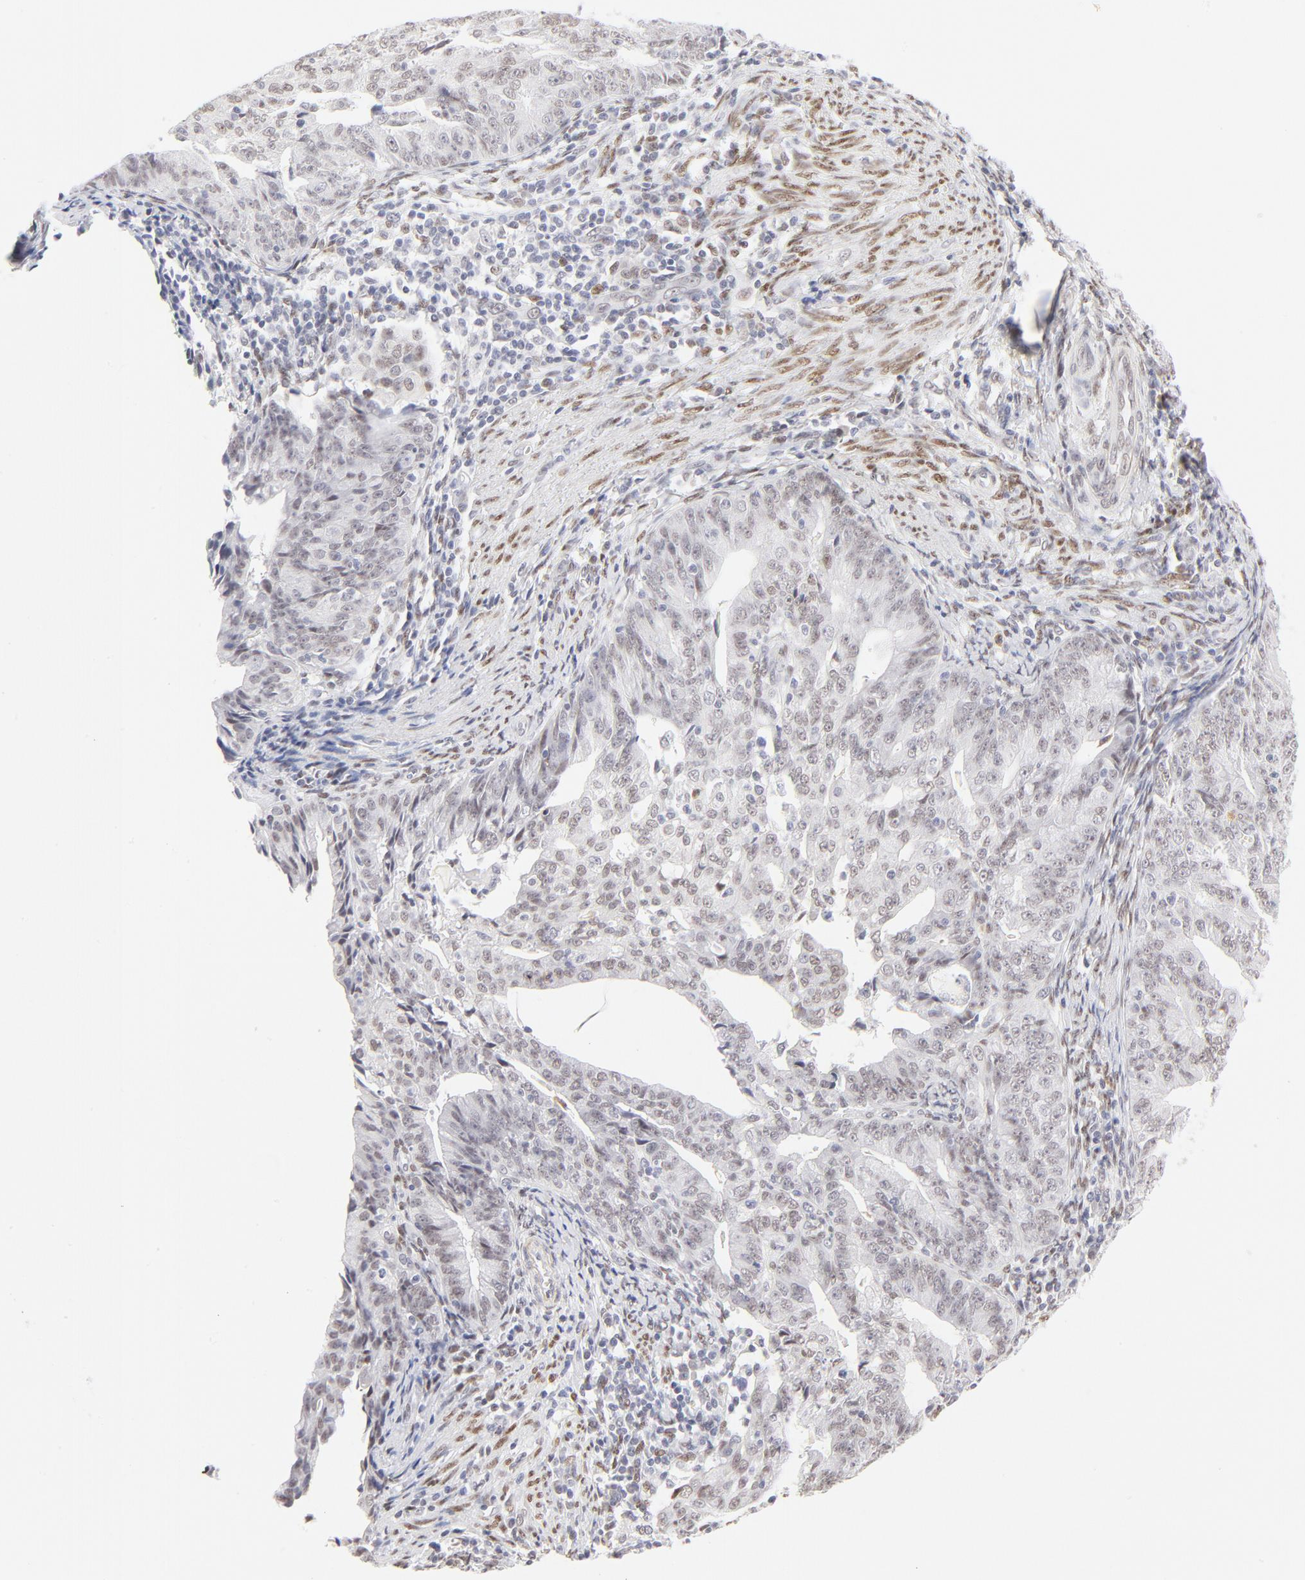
{"staining": {"intensity": "weak", "quantity": "25%-75%", "location": "nuclear"}, "tissue": "endometrial cancer", "cell_type": "Tumor cells", "image_type": "cancer", "snomed": [{"axis": "morphology", "description": "Adenocarcinoma, NOS"}, {"axis": "topography", "description": "Endometrium"}], "caption": "Immunohistochemistry (IHC) photomicrograph of adenocarcinoma (endometrial) stained for a protein (brown), which displays low levels of weak nuclear positivity in about 25%-75% of tumor cells.", "gene": "PBX1", "patient": {"sex": "female", "age": 56}}